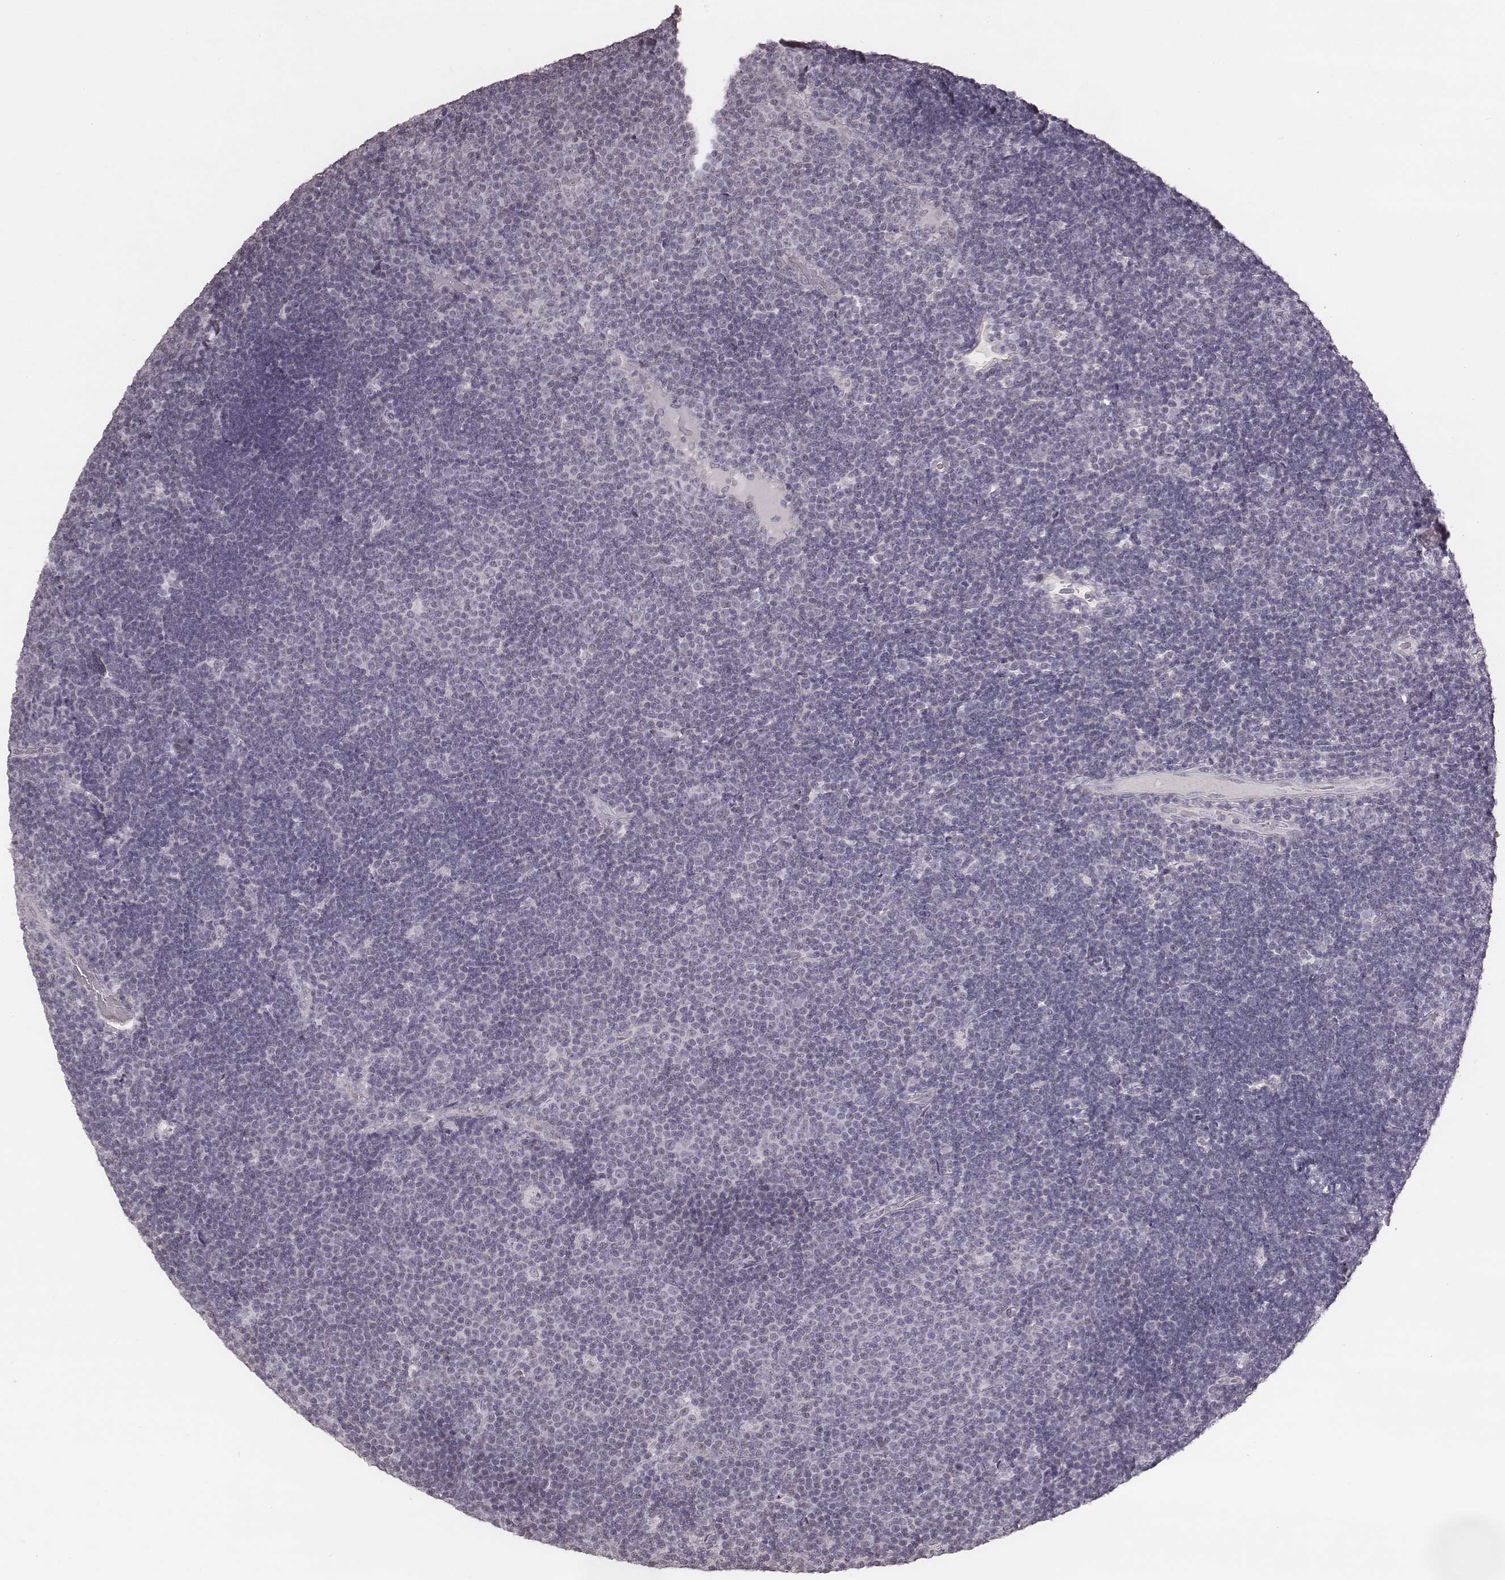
{"staining": {"intensity": "negative", "quantity": "none", "location": "none"}, "tissue": "lymphoma", "cell_type": "Tumor cells", "image_type": "cancer", "snomed": [{"axis": "morphology", "description": "Malignant lymphoma, non-Hodgkin's type, Low grade"}, {"axis": "topography", "description": "Brain"}], "caption": "There is no significant staining in tumor cells of malignant lymphoma, non-Hodgkin's type (low-grade).", "gene": "SLC7A4", "patient": {"sex": "female", "age": 66}}